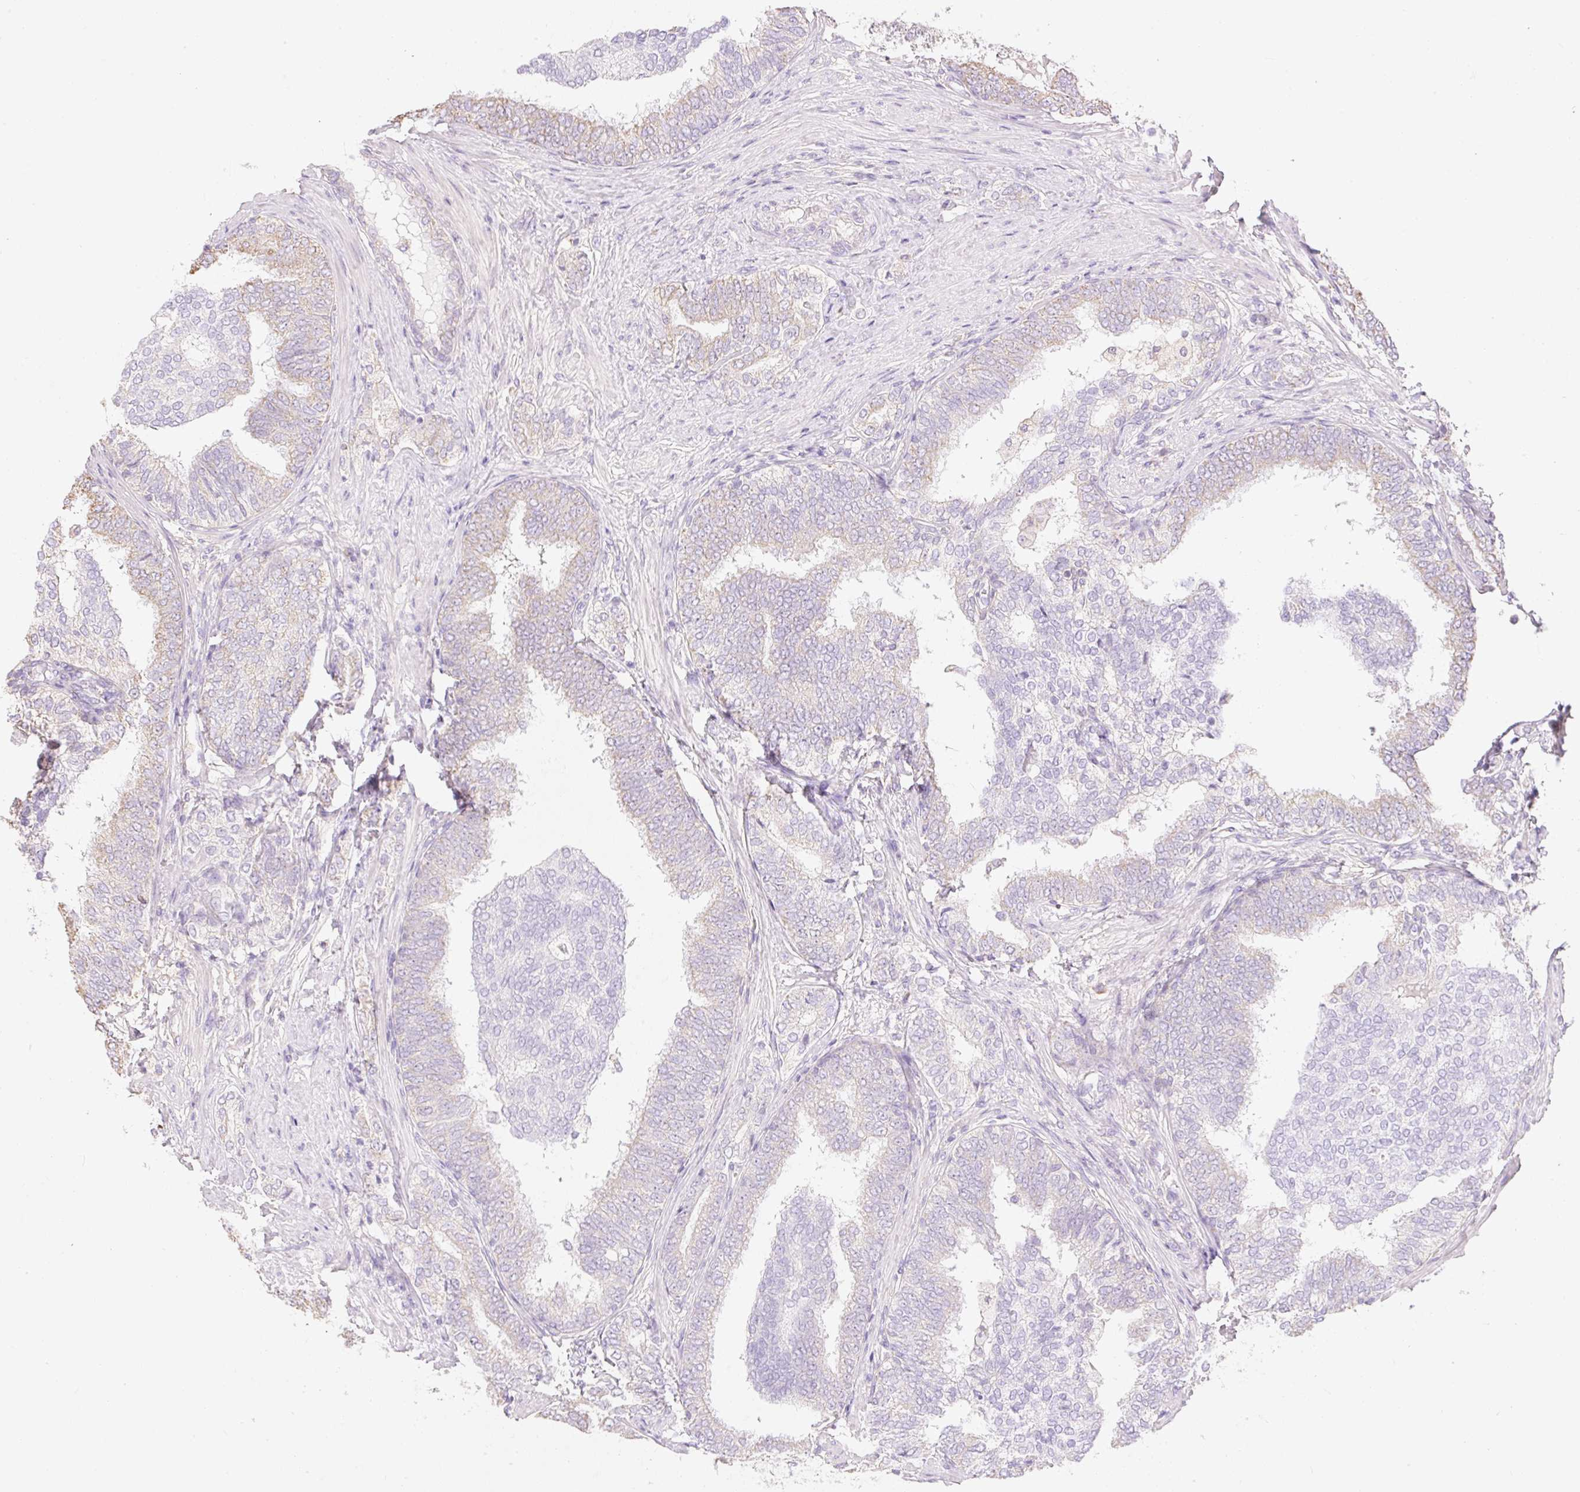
{"staining": {"intensity": "weak", "quantity": "<25%", "location": "cytoplasmic/membranous"}, "tissue": "prostate cancer", "cell_type": "Tumor cells", "image_type": "cancer", "snomed": [{"axis": "morphology", "description": "Adenocarcinoma, High grade"}, {"axis": "topography", "description": "Prostate"}], "caption": "High power microscopy histopathology image of an immunohistochemistry (IHC) histopathology image of high-grade adenocarcinoma (prostate), revealing no significant positivity in tumor cells.", "gene": "DHX35", "patient": {"sex": "male", "age": 72}}